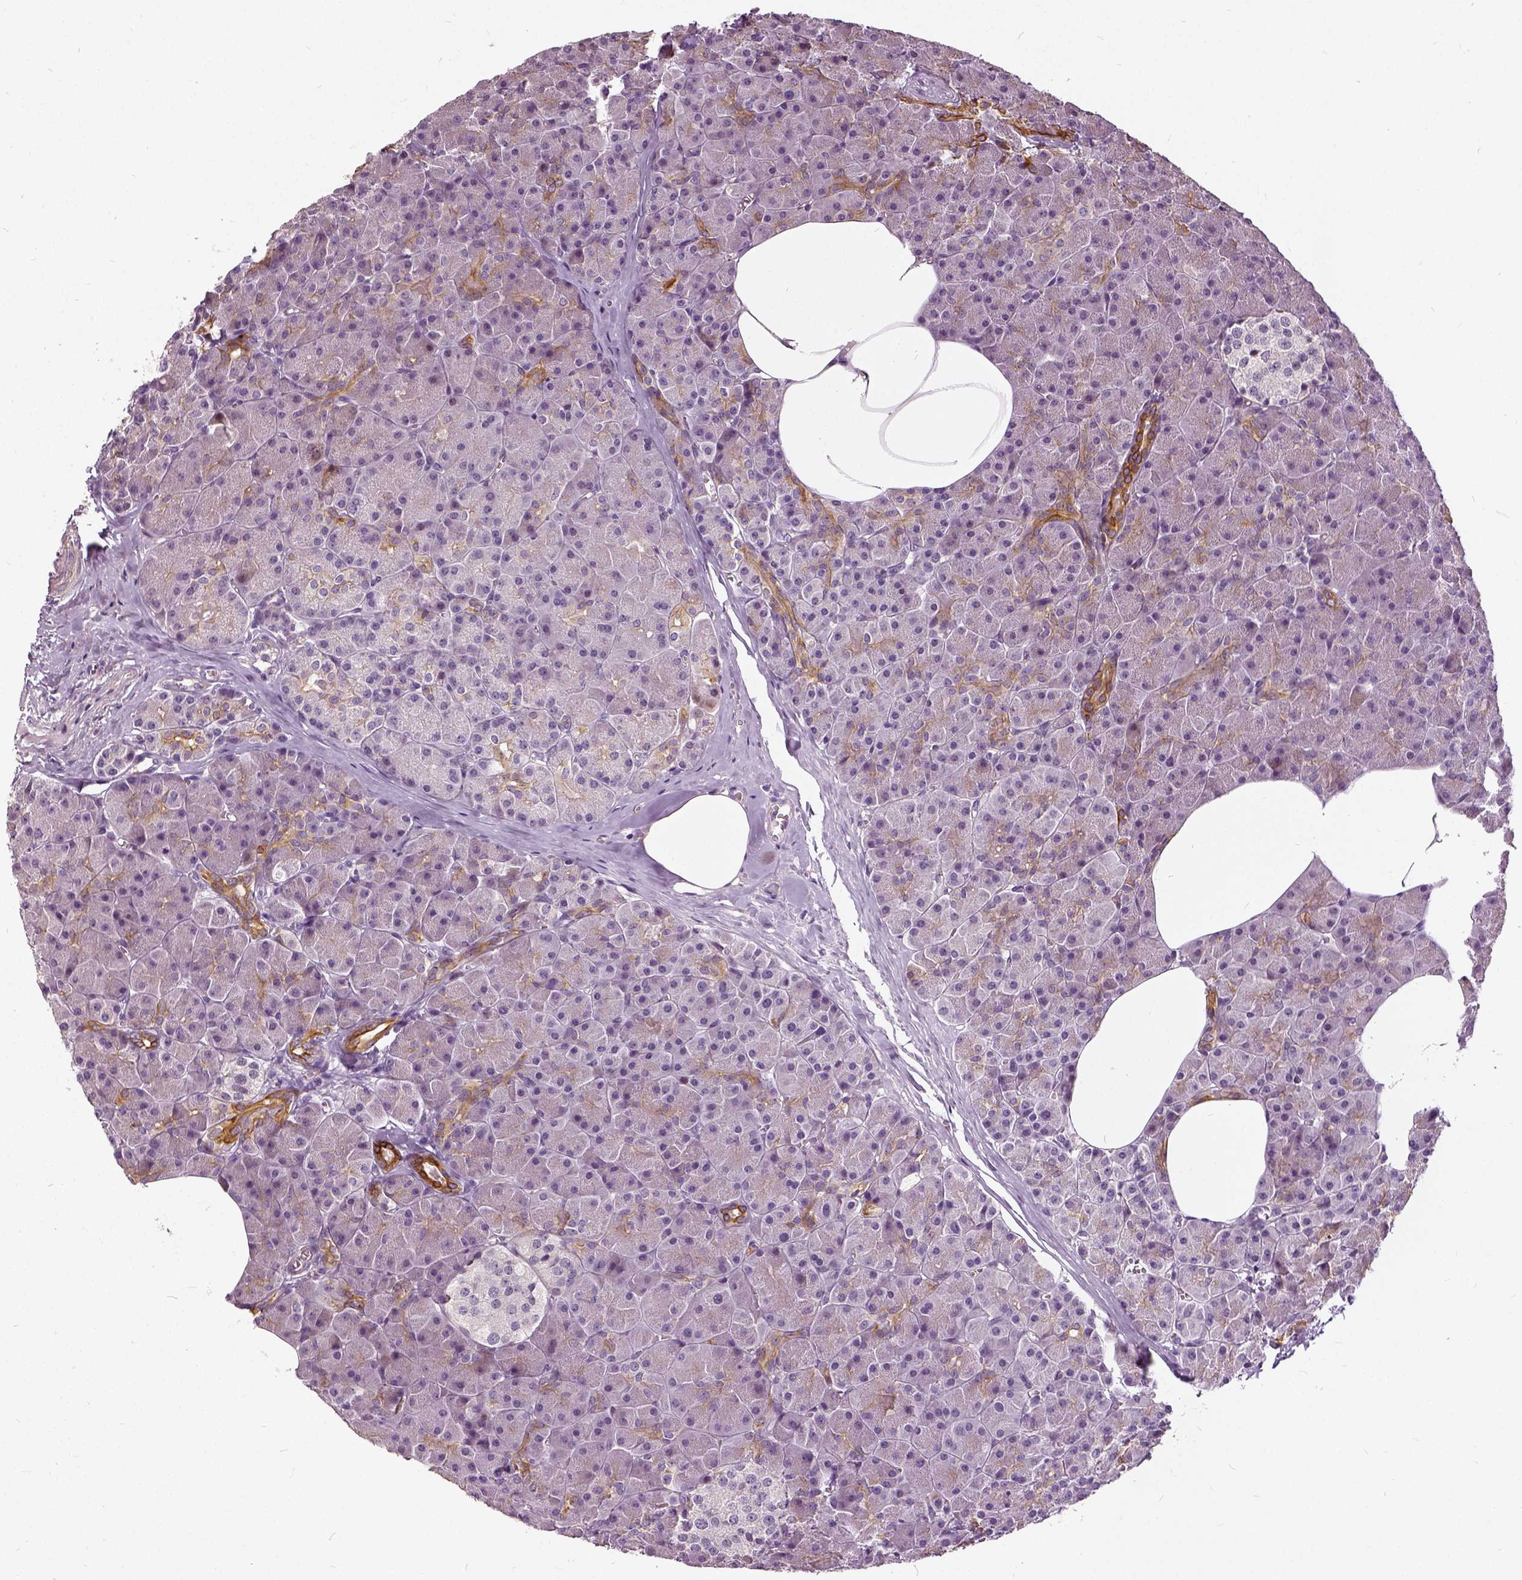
{"staining": {"intensity": "negative", "quantity": "none", "location": "none"}, "tissue": "pancreas", "cell_type": "Exocrine glandular cells", "image_type": "normal", "snomed": [{"axis": "morphology", "description": "Normal tissue, NOS"}, {"axis": "topography", "description": "Pancreas"}], "caption": "Immunohistochemistry image of unremarkable pancreas: pancreas stained with DAB displays no significant protein expression in exocrine glandular cells. (DAB immunohistochemistry with hematoxylin counter stain).", "gene": "ILRUN", "patient": {"sex": "female", "age": 45}}